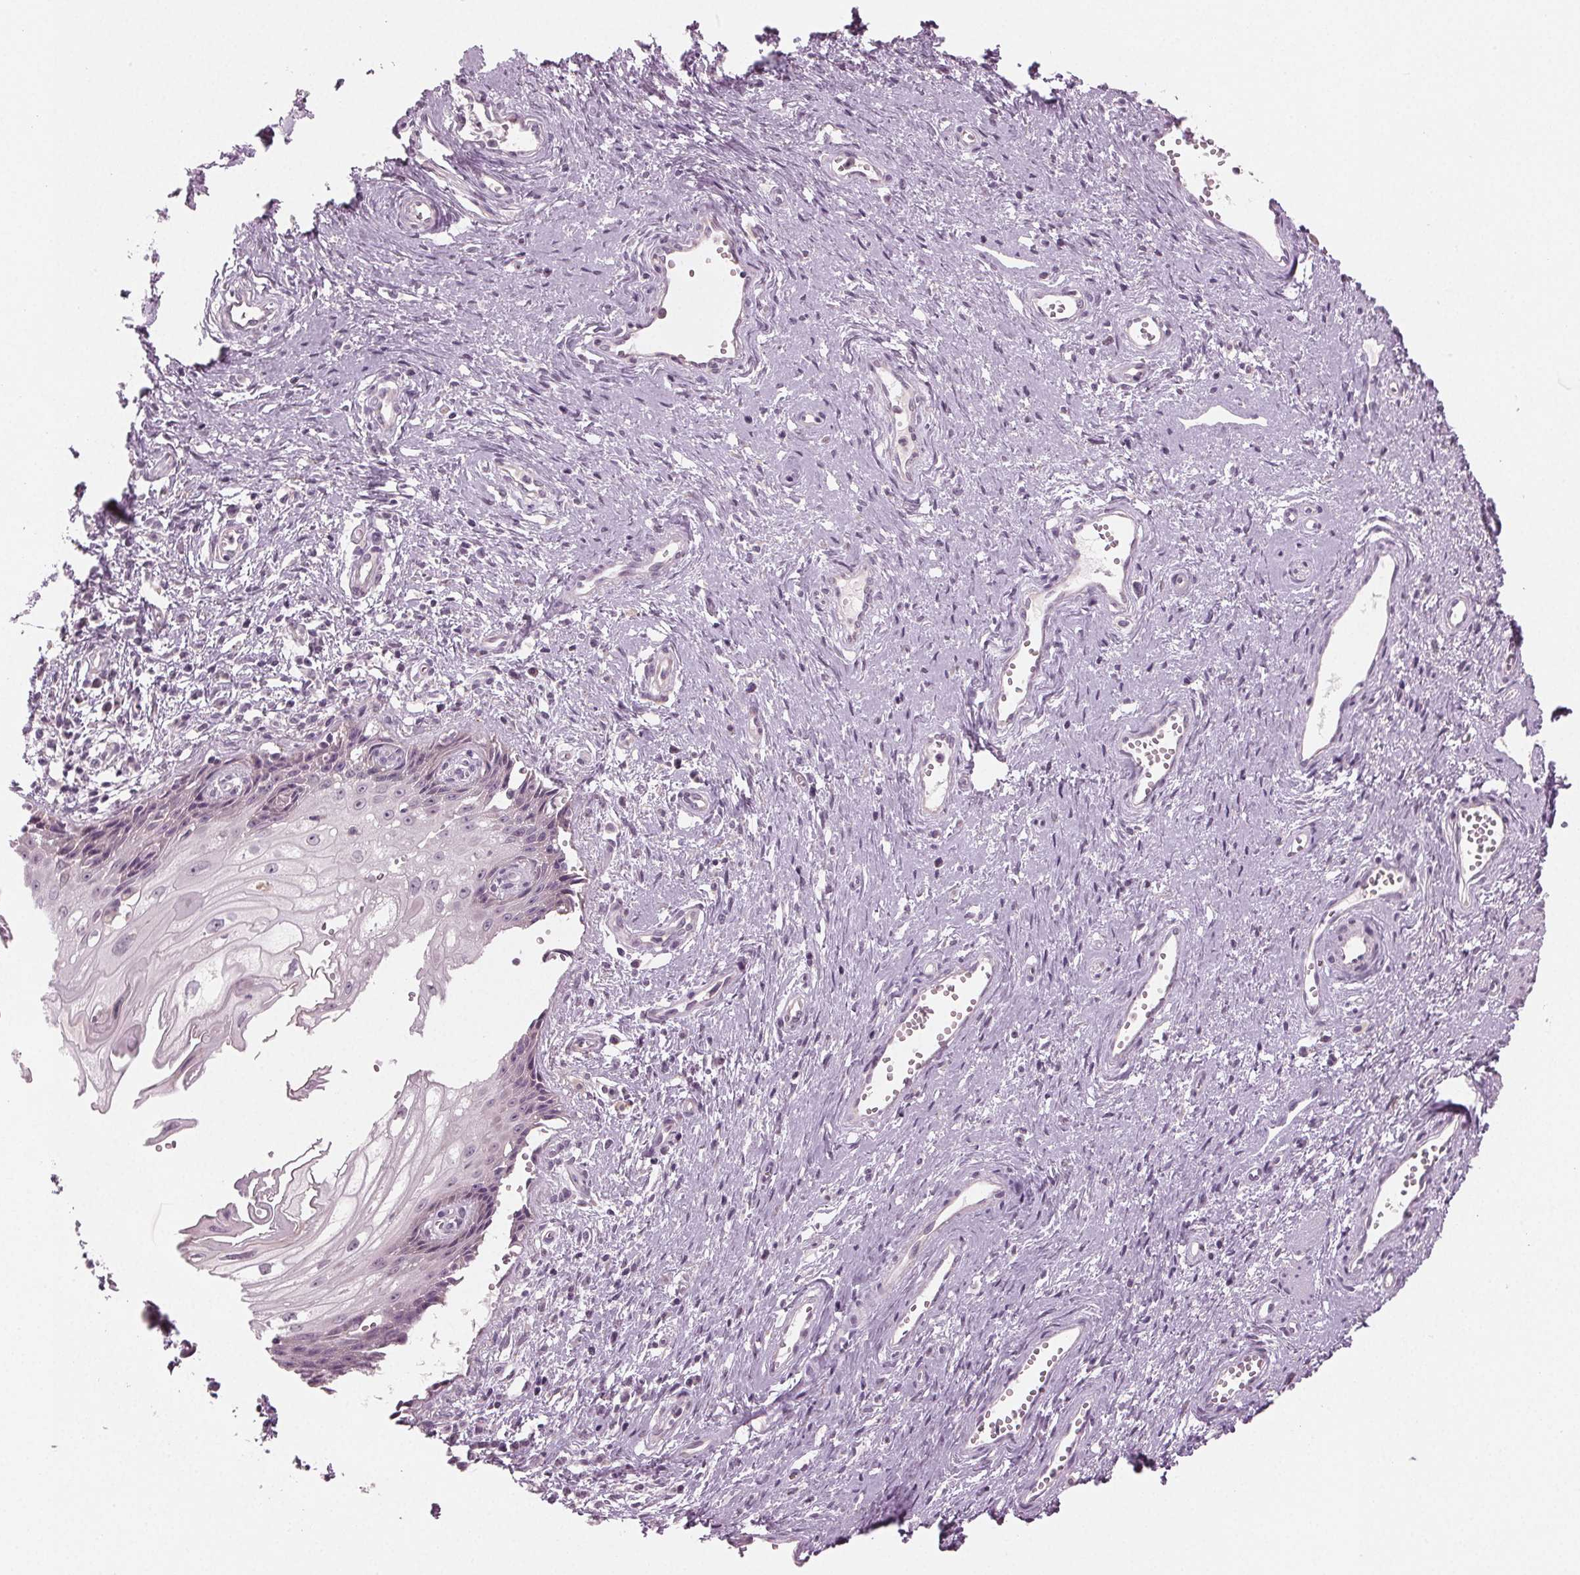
{"staining": {"intensity": "negative", "quantity": "none", "location": "none"}, "tissue": "cervical cancer", "cell_type": "Tumor cells", "image_type": "cancer", "snomed": [{"axis": "morphology", "description": "Squamous cell carcinoma, NOS"}, {"axis": "topography", "description": "Cervix"}], "caption": "Tumor cells are negative for brown protein staining in cervical squamous cell carcinoma. The staining is performed using DAB (3,3'-diaminobenzidine) brown chromogen with nuclei counter-stained in using hematoxylin.", "gene": "PRAP1", "patient": {"sex": "female", "age": 30}}